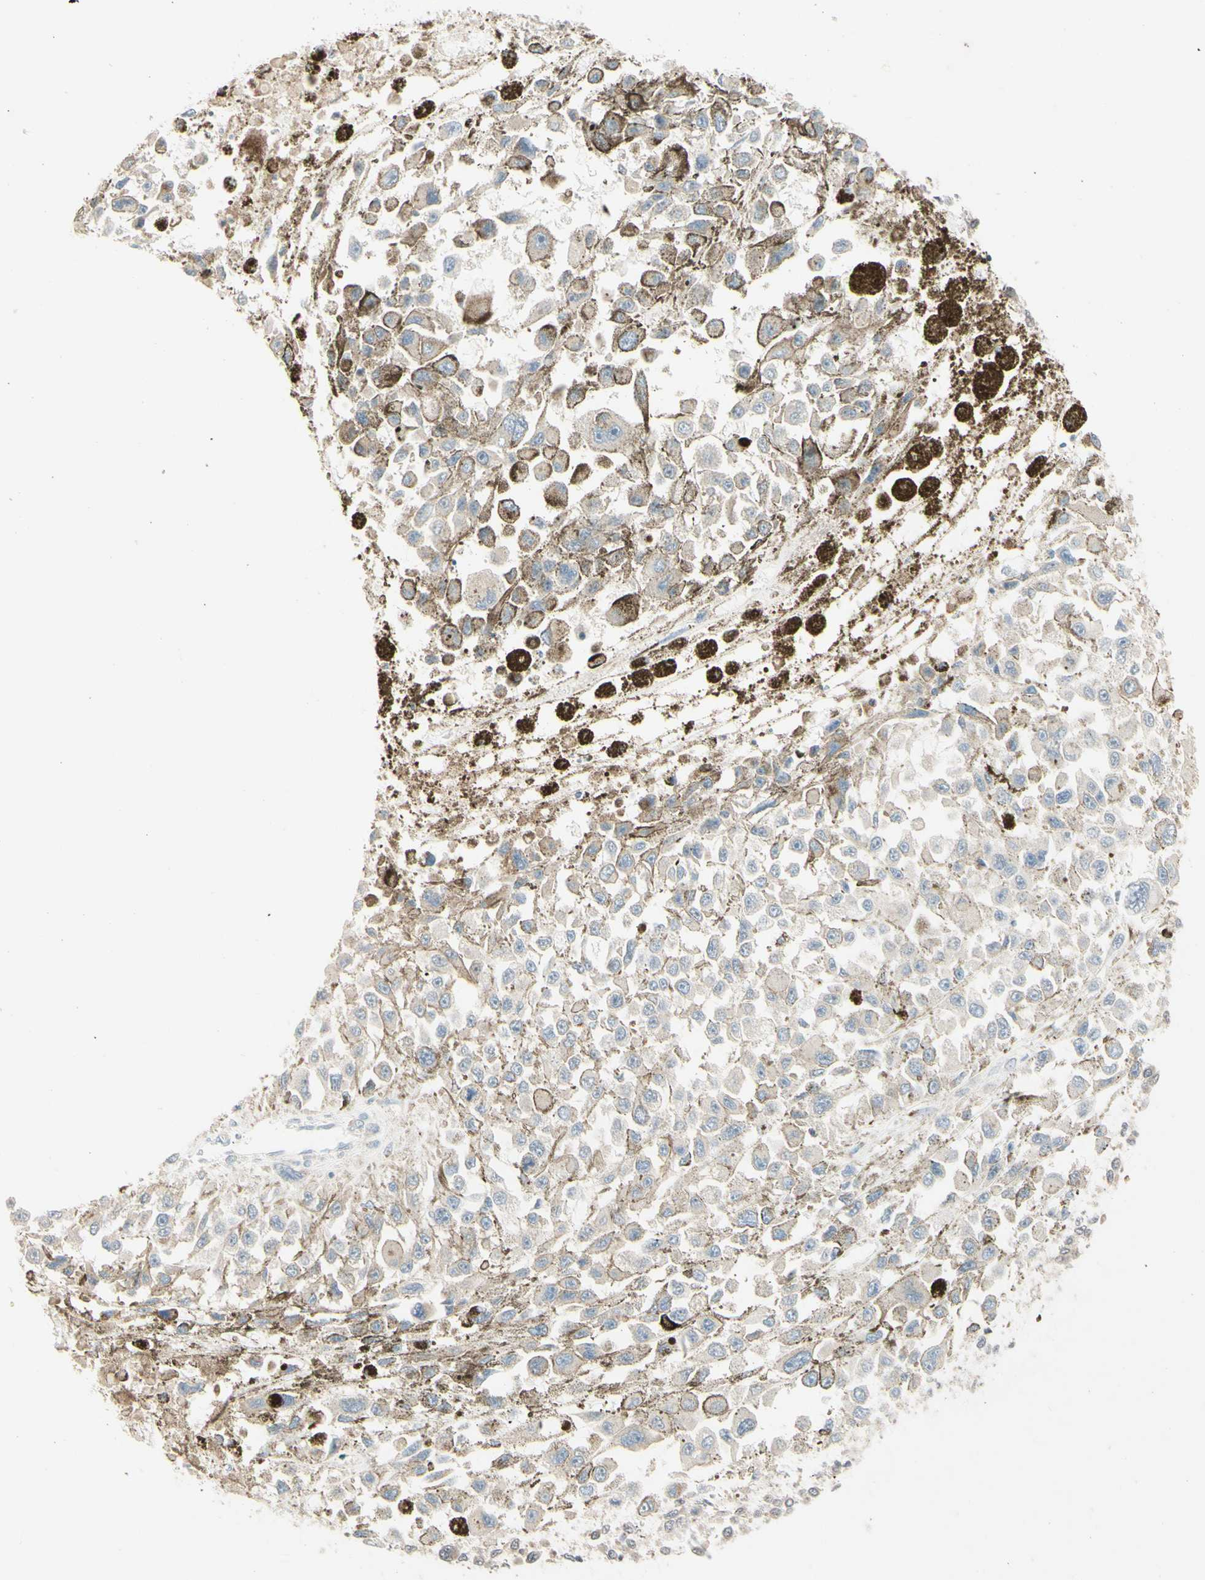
{"staining": {"intensity": "weak", "quantity": "25%-75%", "location": "cytoplasmic/membranous"}, "tissue": "melanoma", "cell_type": "Tumor cells", "image_type": "cancer", "snomed": [{"axis": "morphology", "description": "Malignant melanoma, Metastatic site"}, {"axis": "topography", "description": "Lymph node"}], "caption": "Immunohistochemical staining of human malignant melanoma (metastatic site) shows low levels of weak cytoplasmic/membranous protein expression in about 25%-75% of tumor cells.", "gene": "ZW10", "patient": {"sex": "male", "age": 59}}